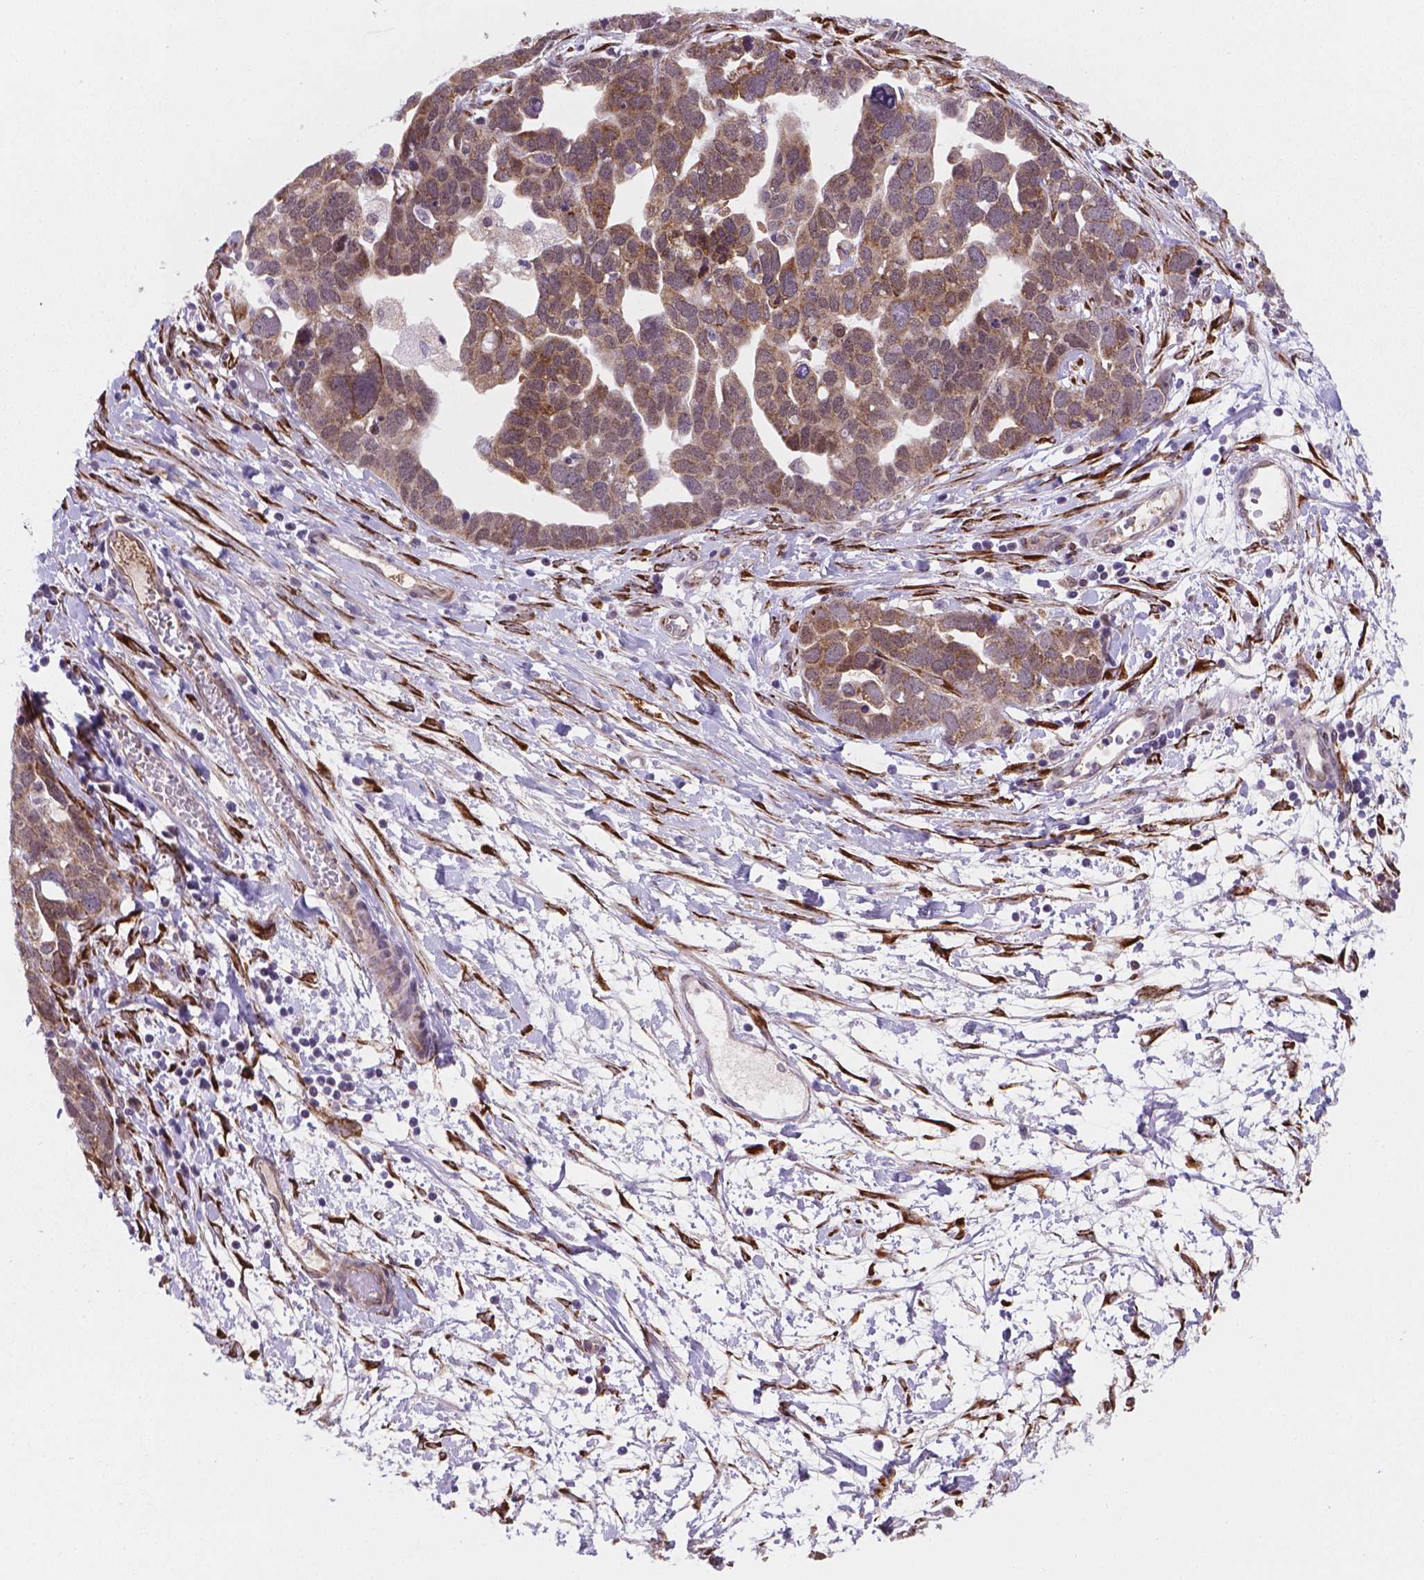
{"staining": {"intensity": "moderate", "quantity": ">75%", "location": "cytoplasmic/membranous"}, "tissue": "ovarian cancer", "cell_type": "Tumor cells", "image_type": "cancer", "snomed": [{"axis": "morphology", "description": "Cystadenocarcinoma, serous, NOS"}, {"axis": "topography", "description": "Ovary"}], "caption": "A medium amount of moderate cytoplasmic/membranous expression is present in approximately >75% of tumor cells in ovarian cancer tissue.", "gene": "FNIP1", "patient": {"sex": "female", "age": 54}}